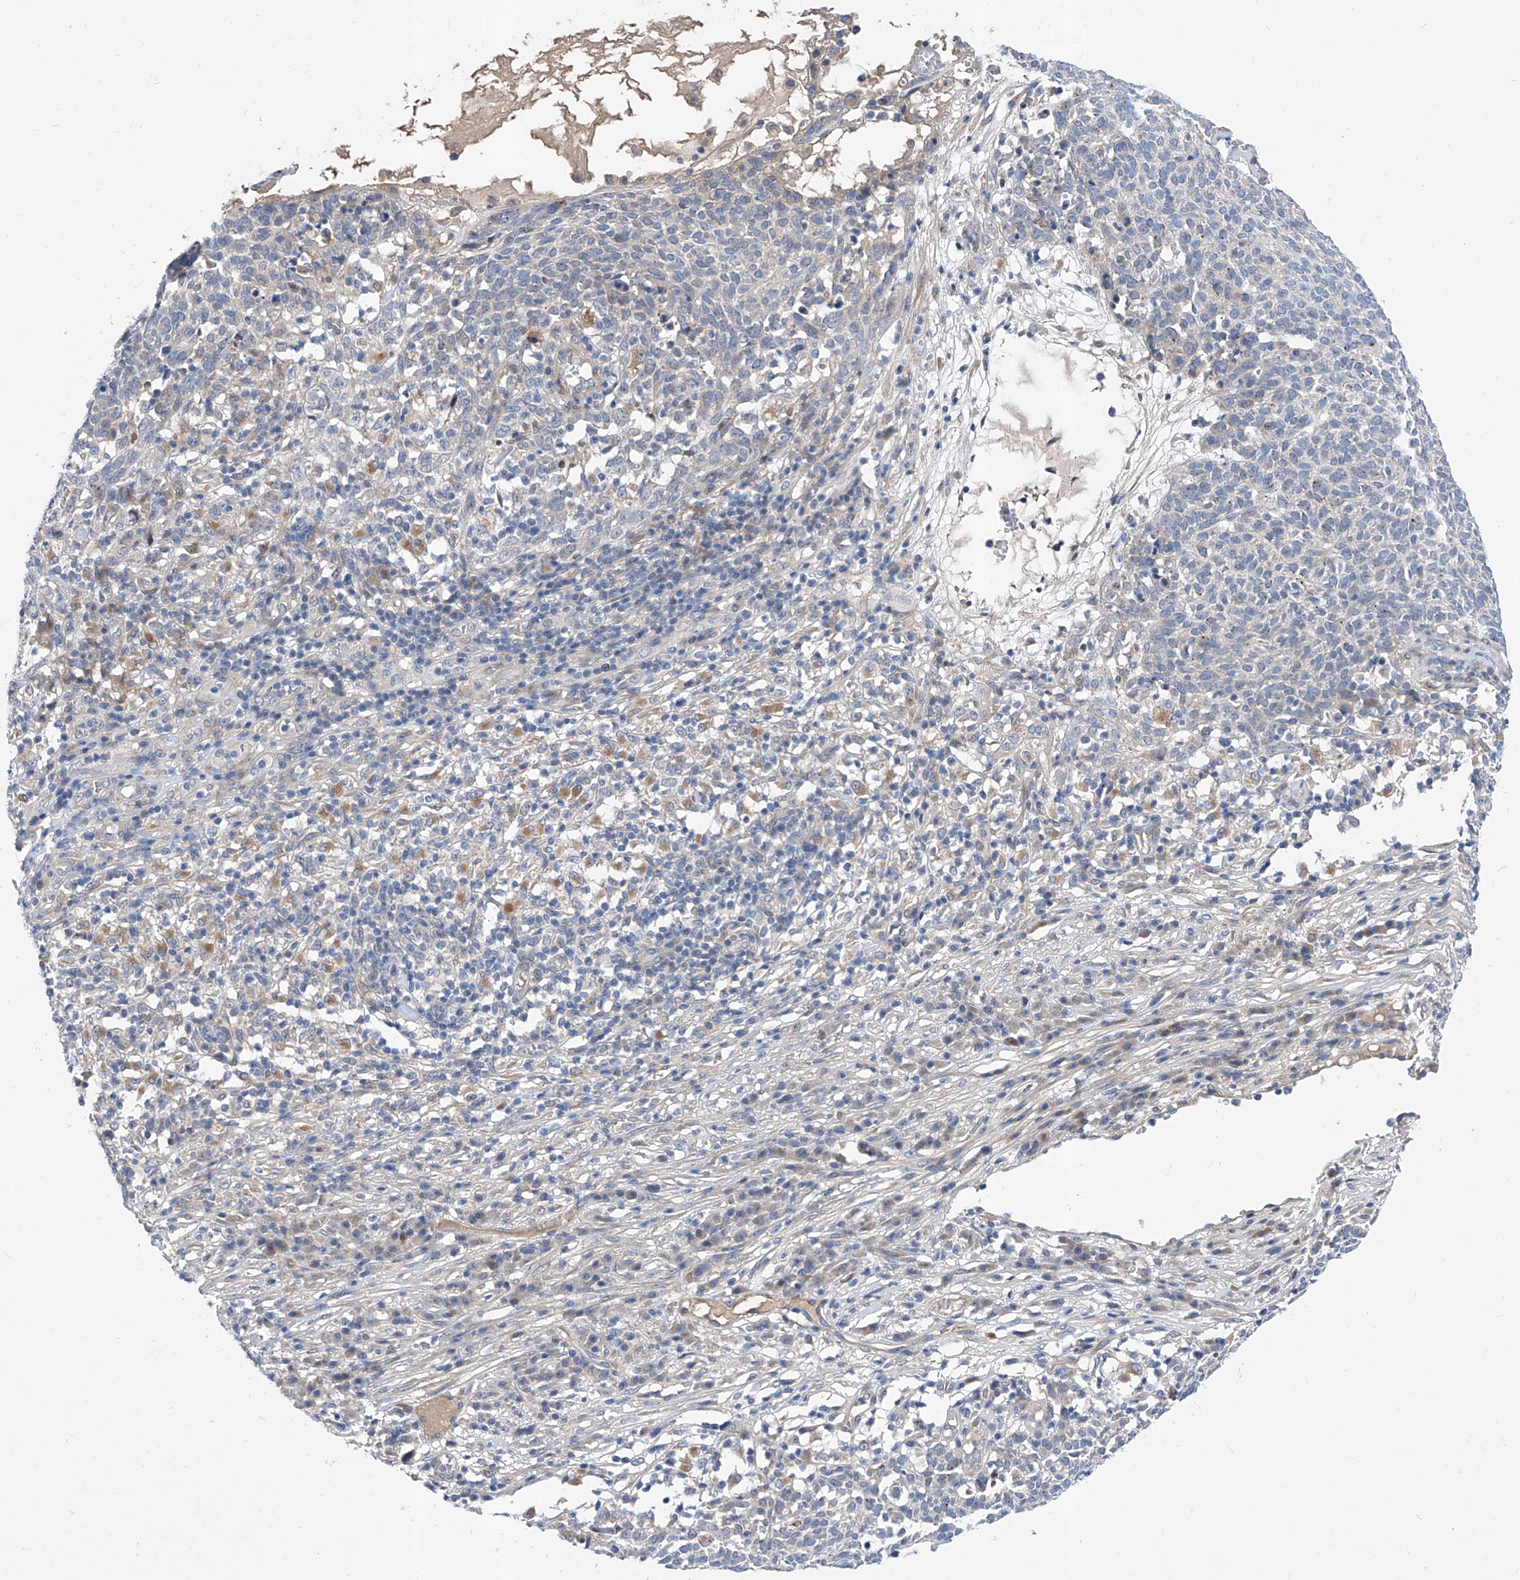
{"staining": {"intensity": "negative", "quantity": "none", "location": "none"}, "tissue": "skin cancer", "cell_type": "Tumor cells", "image_type": "cancer", "snomed": [{"axis": "morphology", "description": "Squamous cell carcinoma, NOS"}, {"axis": "topography", "description": "Skin"}], "caption": "Immunohistochemistry (IHC) of human squamous cell carcinoma (skin) demonstrates no positivity in tumor cells.", "gene": "SRBD1", "patient": {"sex": "female", "age": 90}}